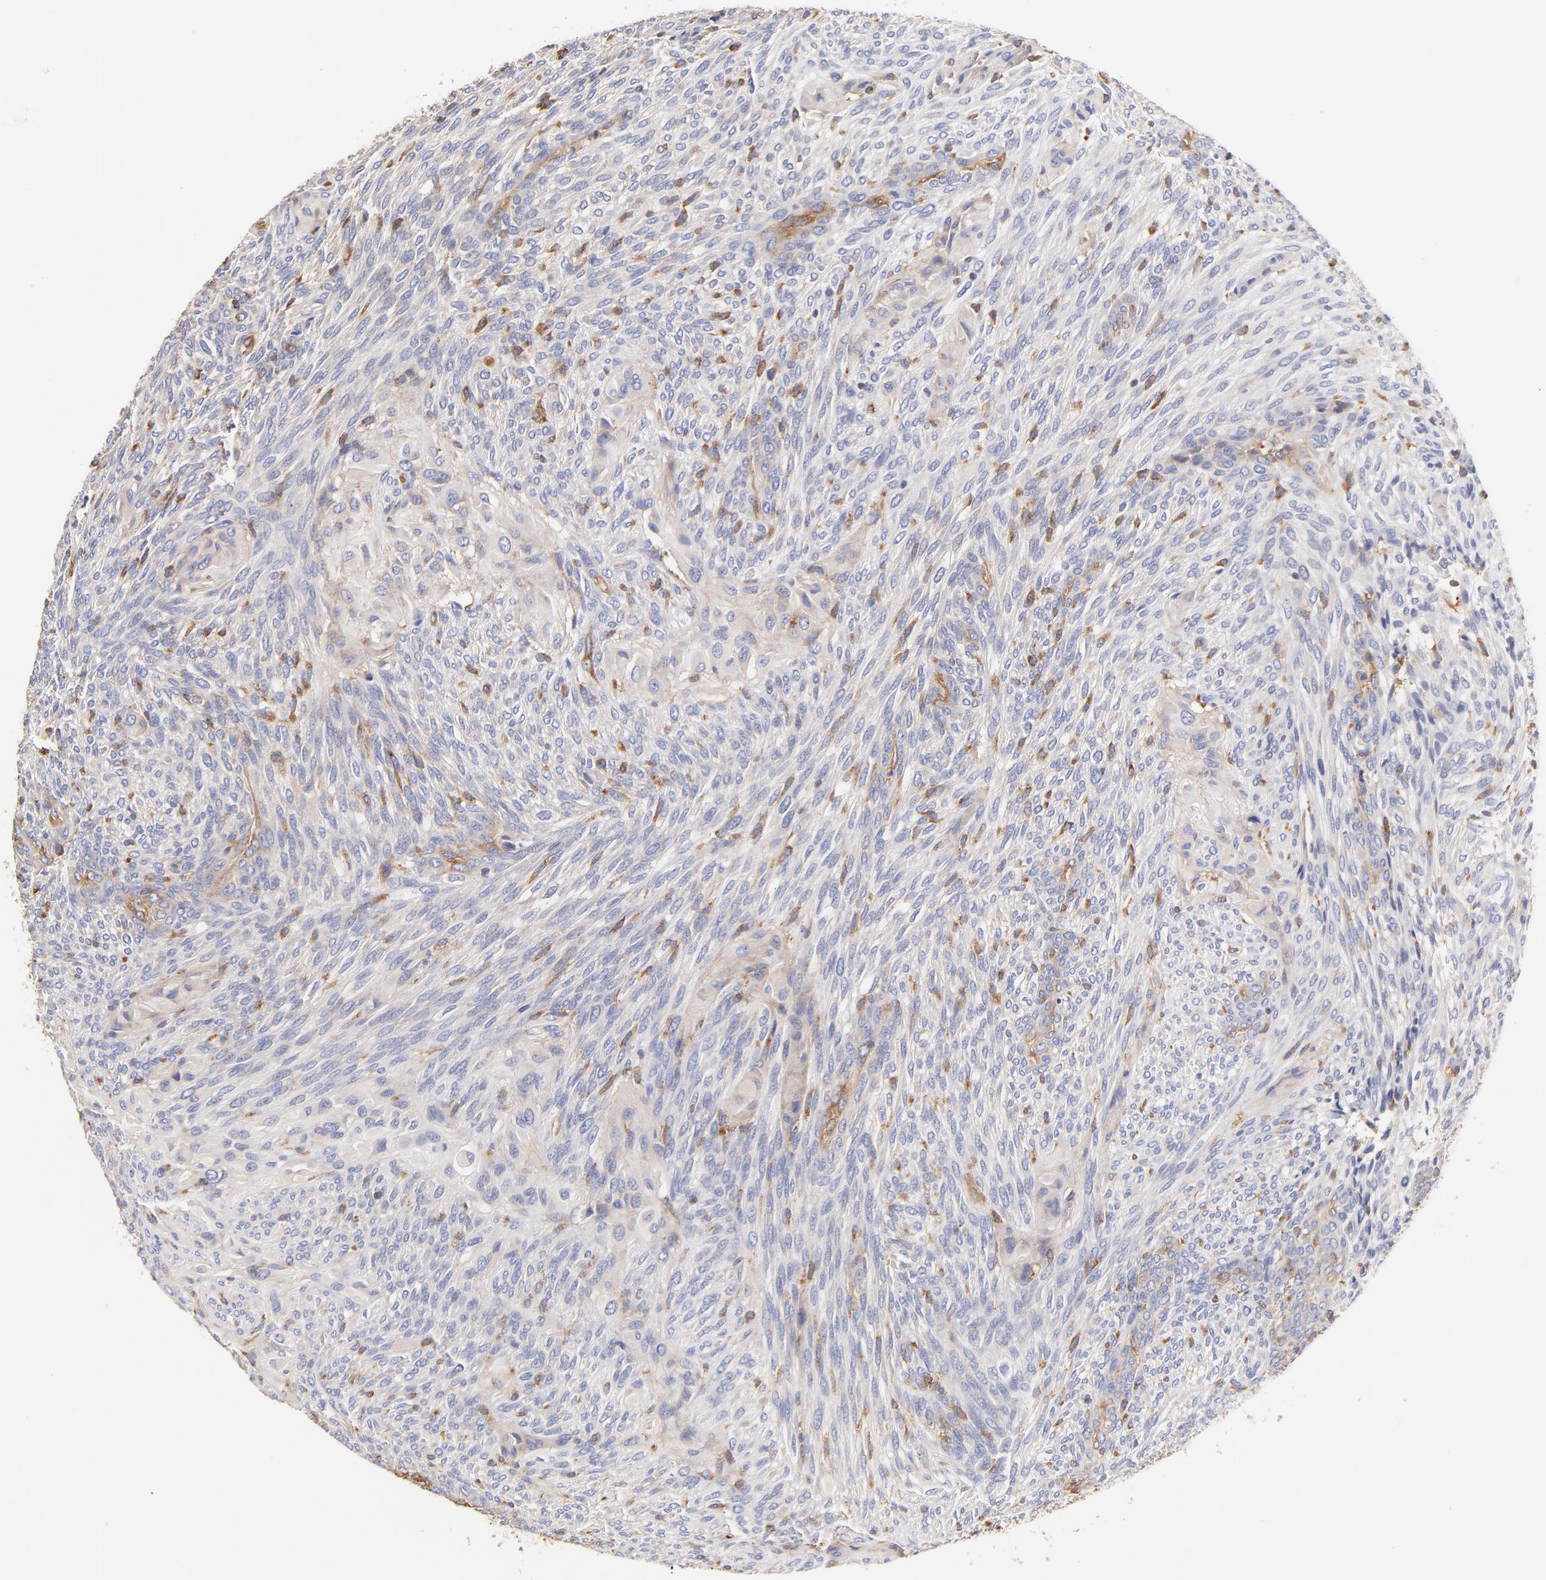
{"staining": {"intensity": "weak", "quantity": "25%-75%", "location": "cytoplasmic/membranous"}, "tissue": "glioma", "cell_type": "Tumor cells", "image_type": "cancer", "snomed": [{"axis": "morphology", "description": "Glioma, malignant, High grade"}, {"axis": "topography", "description": "Cerebral cortex"}], "caption": "High-power microscopy captured an IHC image of high-grade glioma (malignant), revealing weak cytoplasmic/membranous positivity in approximately 25%-75% of tumor cells.", "gene": "CD2AP", "patient": {"sex": "female", "age": 55}}